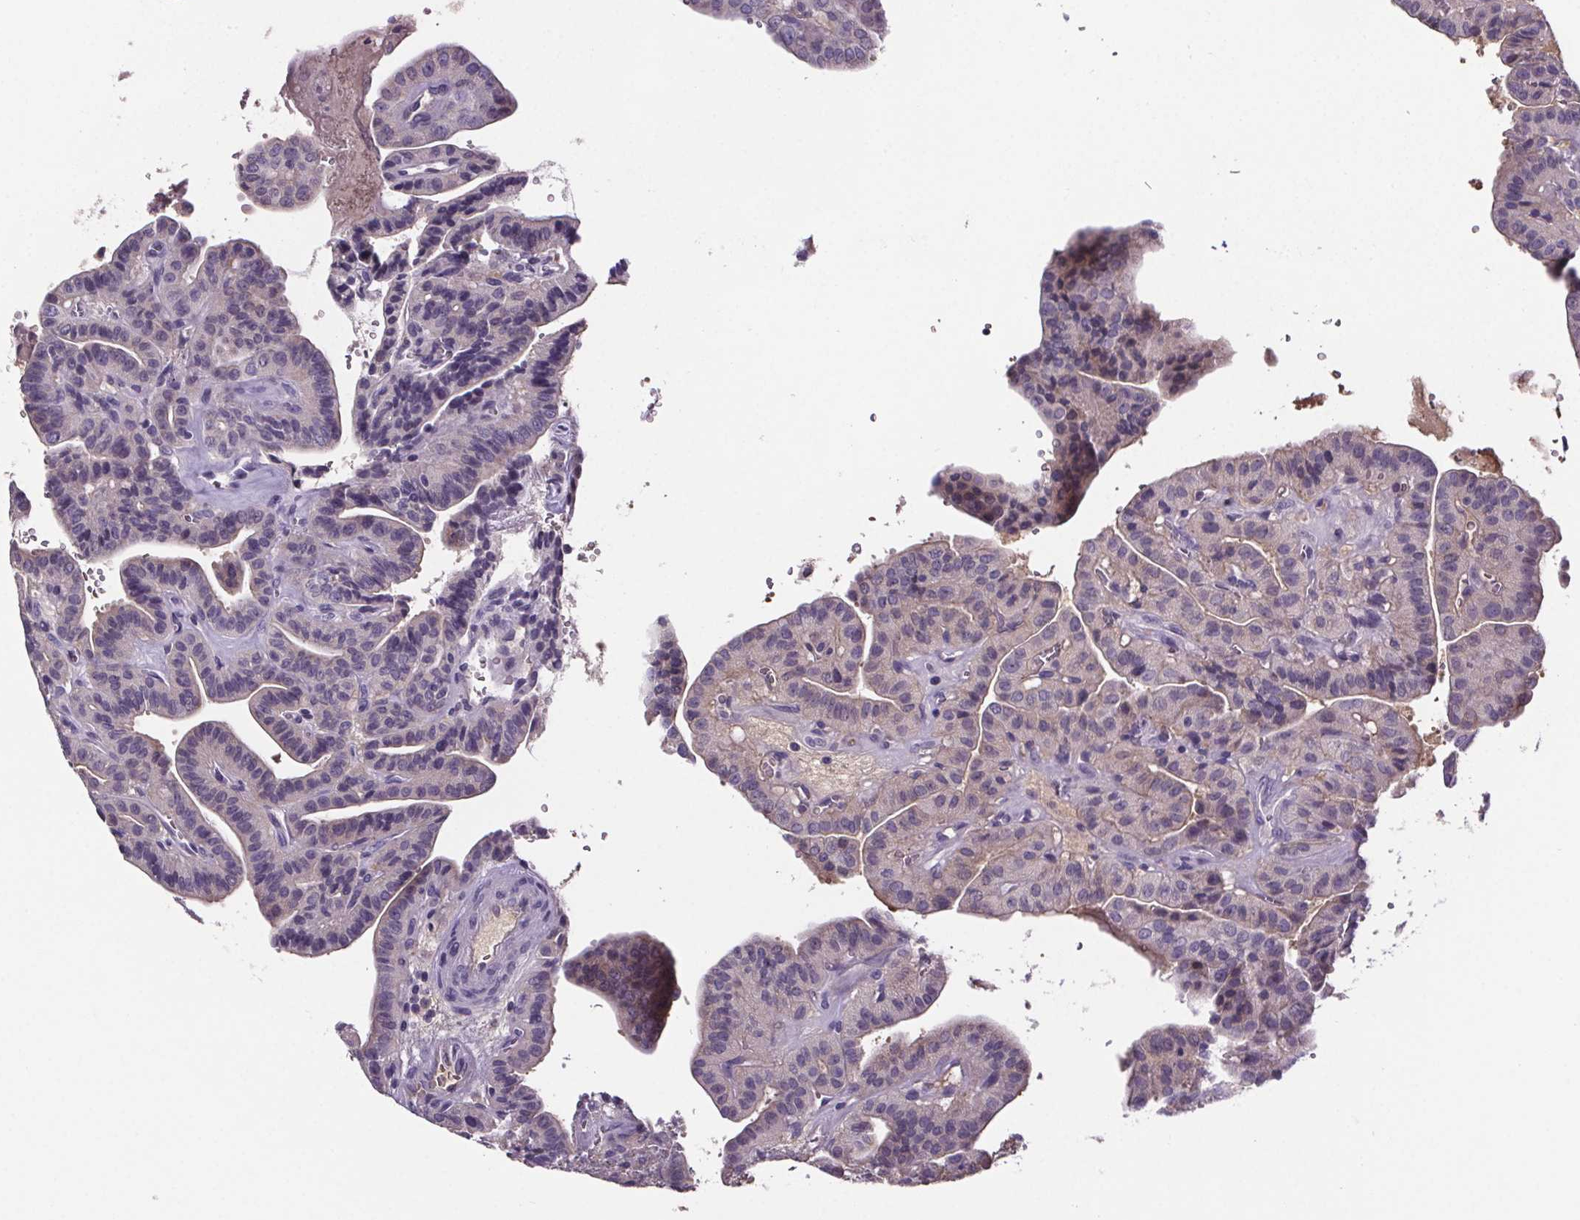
{"staining": {"intensity": "weak", "quantity": "<25%", "location": "cytoplasmic/membranous"}, "tissue": "thyroid cancer", "cell_type": "Tumor cells", "image_type": "cancer", "snomed": [{"axis": "morphology", "description": "Papillary adenocarcinoma, NOS"}, {"axis": "topography", "description": "Thyroid gland"}], "caption": "An IHC histopathology image of thyroid papillary adenocarcinoma is shown. There is no staining in tumor cells of thyroid papillary adenocarcinoma.", "gene": "CUBN", "patient": {"sex": "male", "age": 52}}